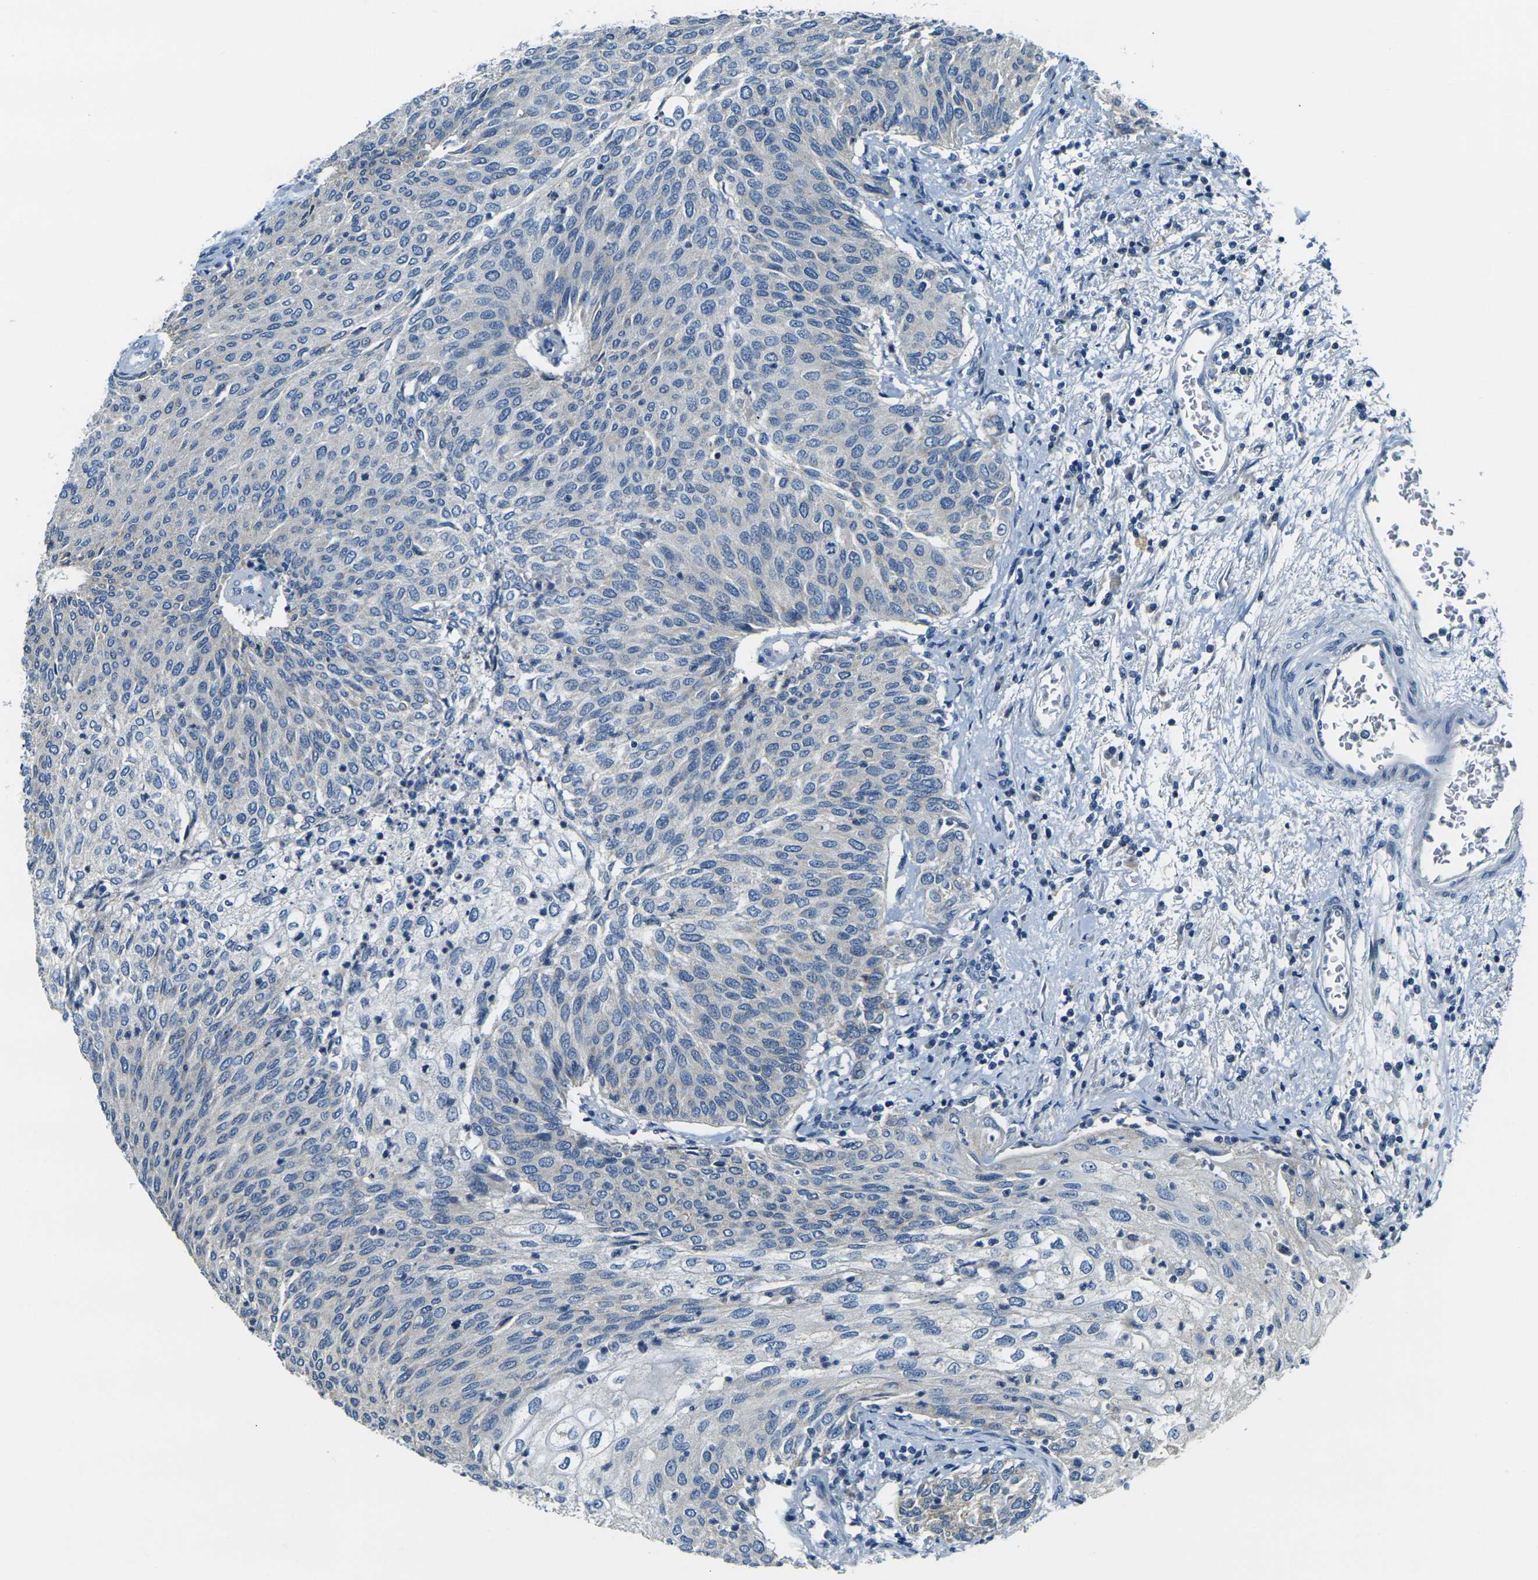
{"staining": {"intensity": "negative", "quantity": "none", "location": "none"}, "tissue": "urothelial cancer", "cell_type": "Tumor cells", "image_type": "cancer", "snomed": [{"axis": "morphology", "description": "Urothelial carcinoma, Low grade"}, {"axis": "topography", "description": "Urinary bladder"}], "caption": "This is a photomicrograph of immunohistochemistry staining of urothelial cancer, which shows no positivity in tumor cells.", "gene": "SHISAL2B", "patient": {"sex": "female", "age": 79}}